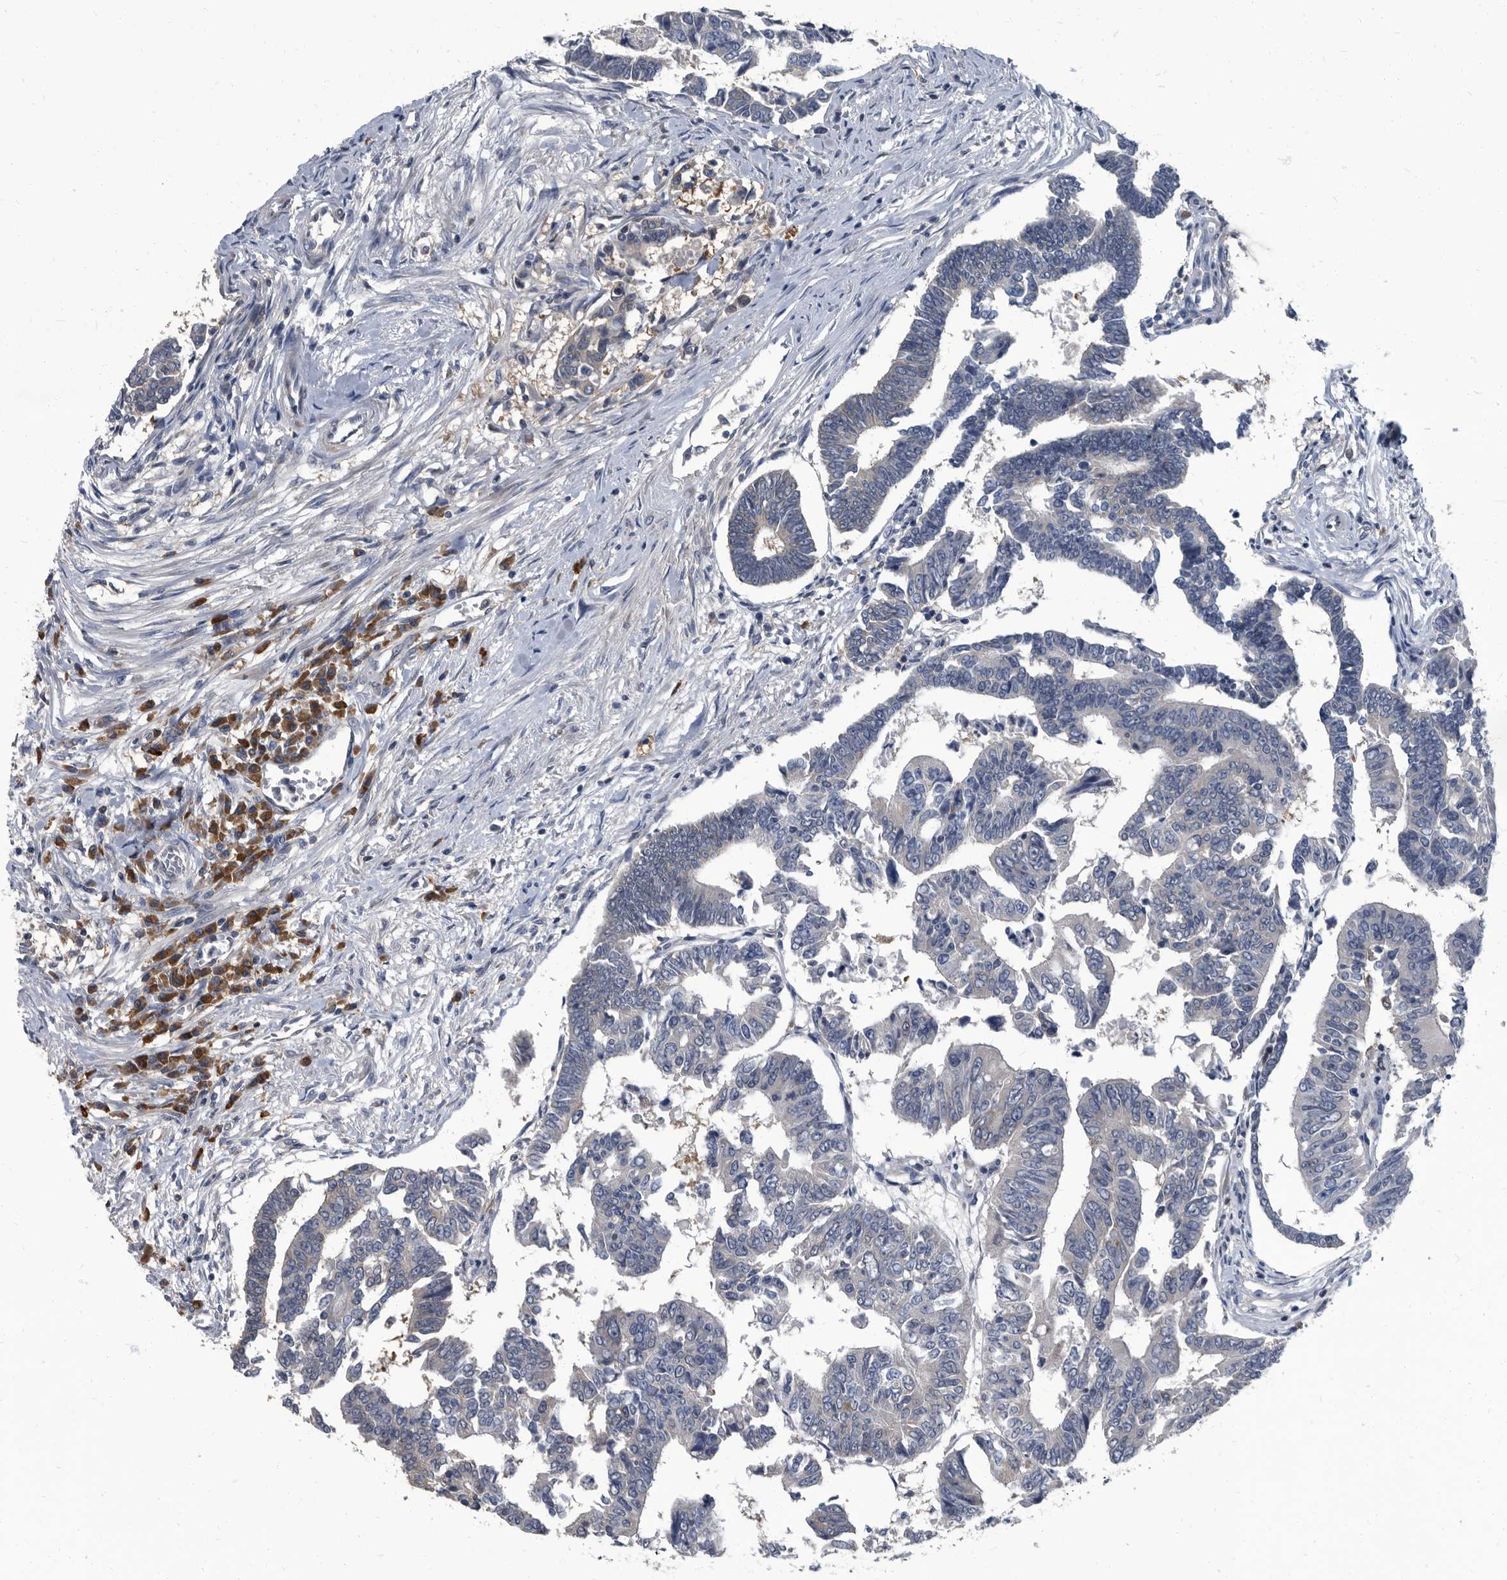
{"staining": {"intensity": "negative", "quantity": "none", "location": "none"}, "tissue": "colorectal cancer", "cell_type": "Tumor cells", "image_type": "cancer", "snomed": [{"axis": "morphology", "description": "Adenocarcinoma, NOS"}, {"axis": "topography", "description": "Rectum"}], "caption": "Immunohistochemistry of colorectal cancer (adenocarcinoma) shows no expression in tumor cells.", "gene": "CDV3", "patient": {"sex": "female", "age": 65}}